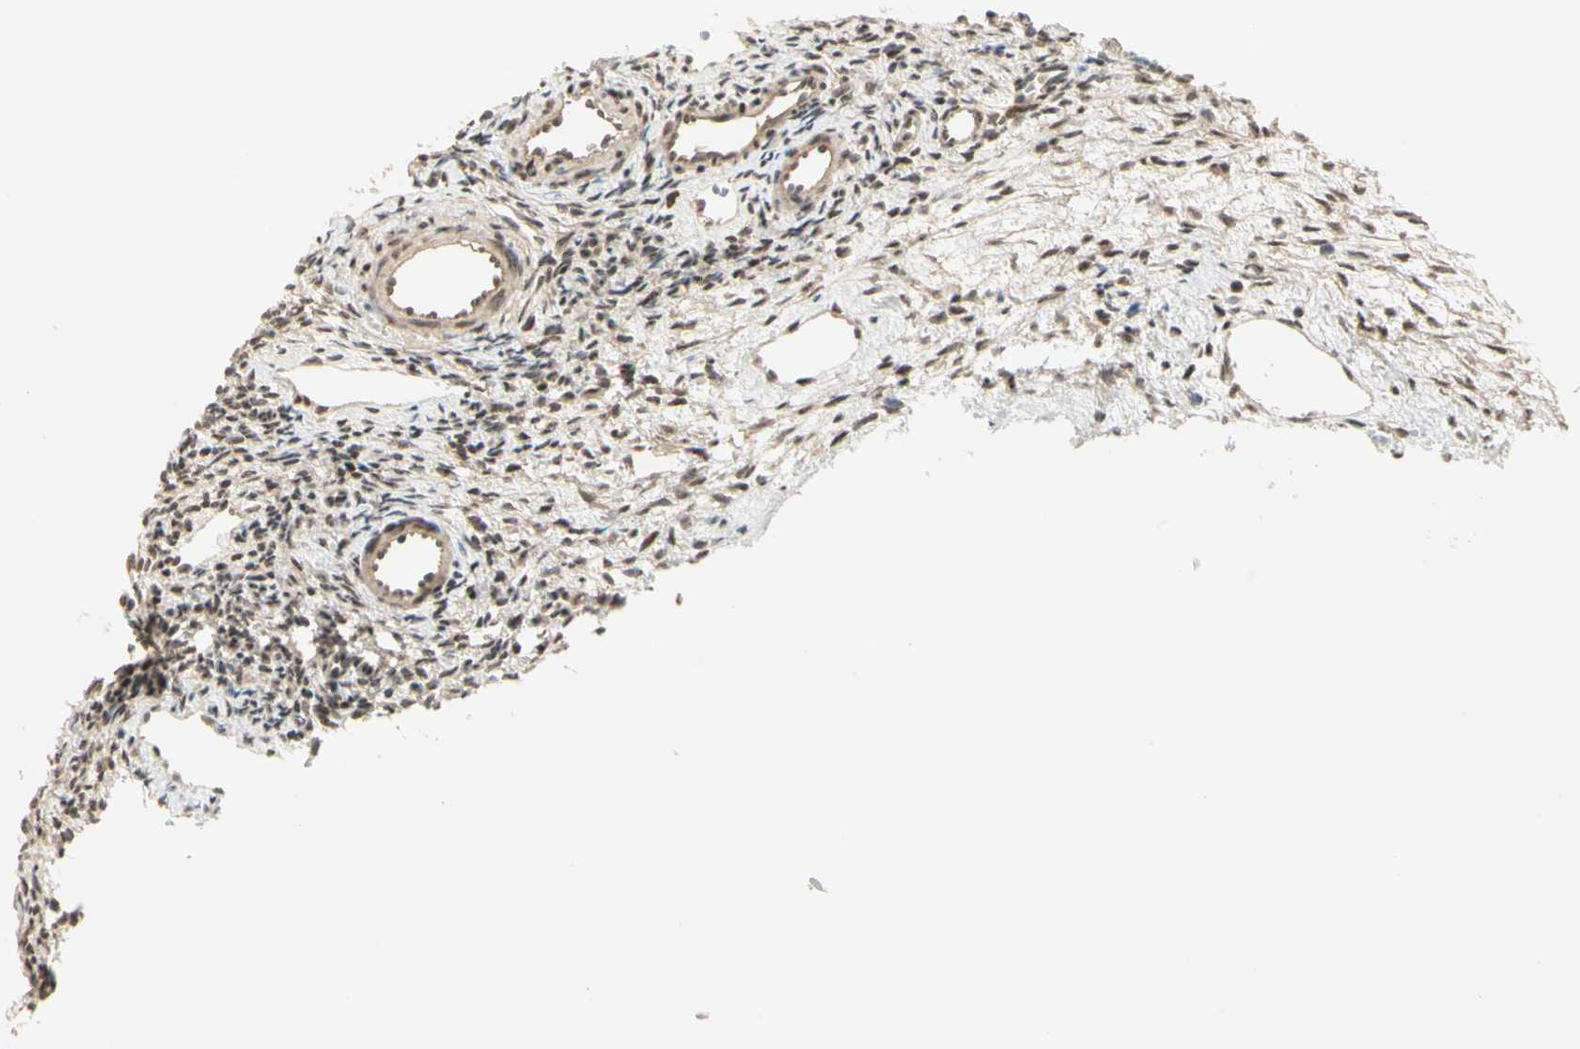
{"staining": {"intensity": "weak", "quantity": ">75%", "location": "nuclear"}, "tissue": "ovary", "cell_type": "Ovarian stroma cells", "image_type": "normal", "snomed": [{"axis": "morphology", "description": "Normal tissue, NOS"}, {"axis": "topography", "description": "Ovary"}], "caption": "Immunohistochemical staining of normal ovary reveals >75% levels of weak nuclear protein expression in approximately >75% of ovarian stroma cells.", "gene": "GTF3A", "patient": {"sex": "female", "age": 33}}